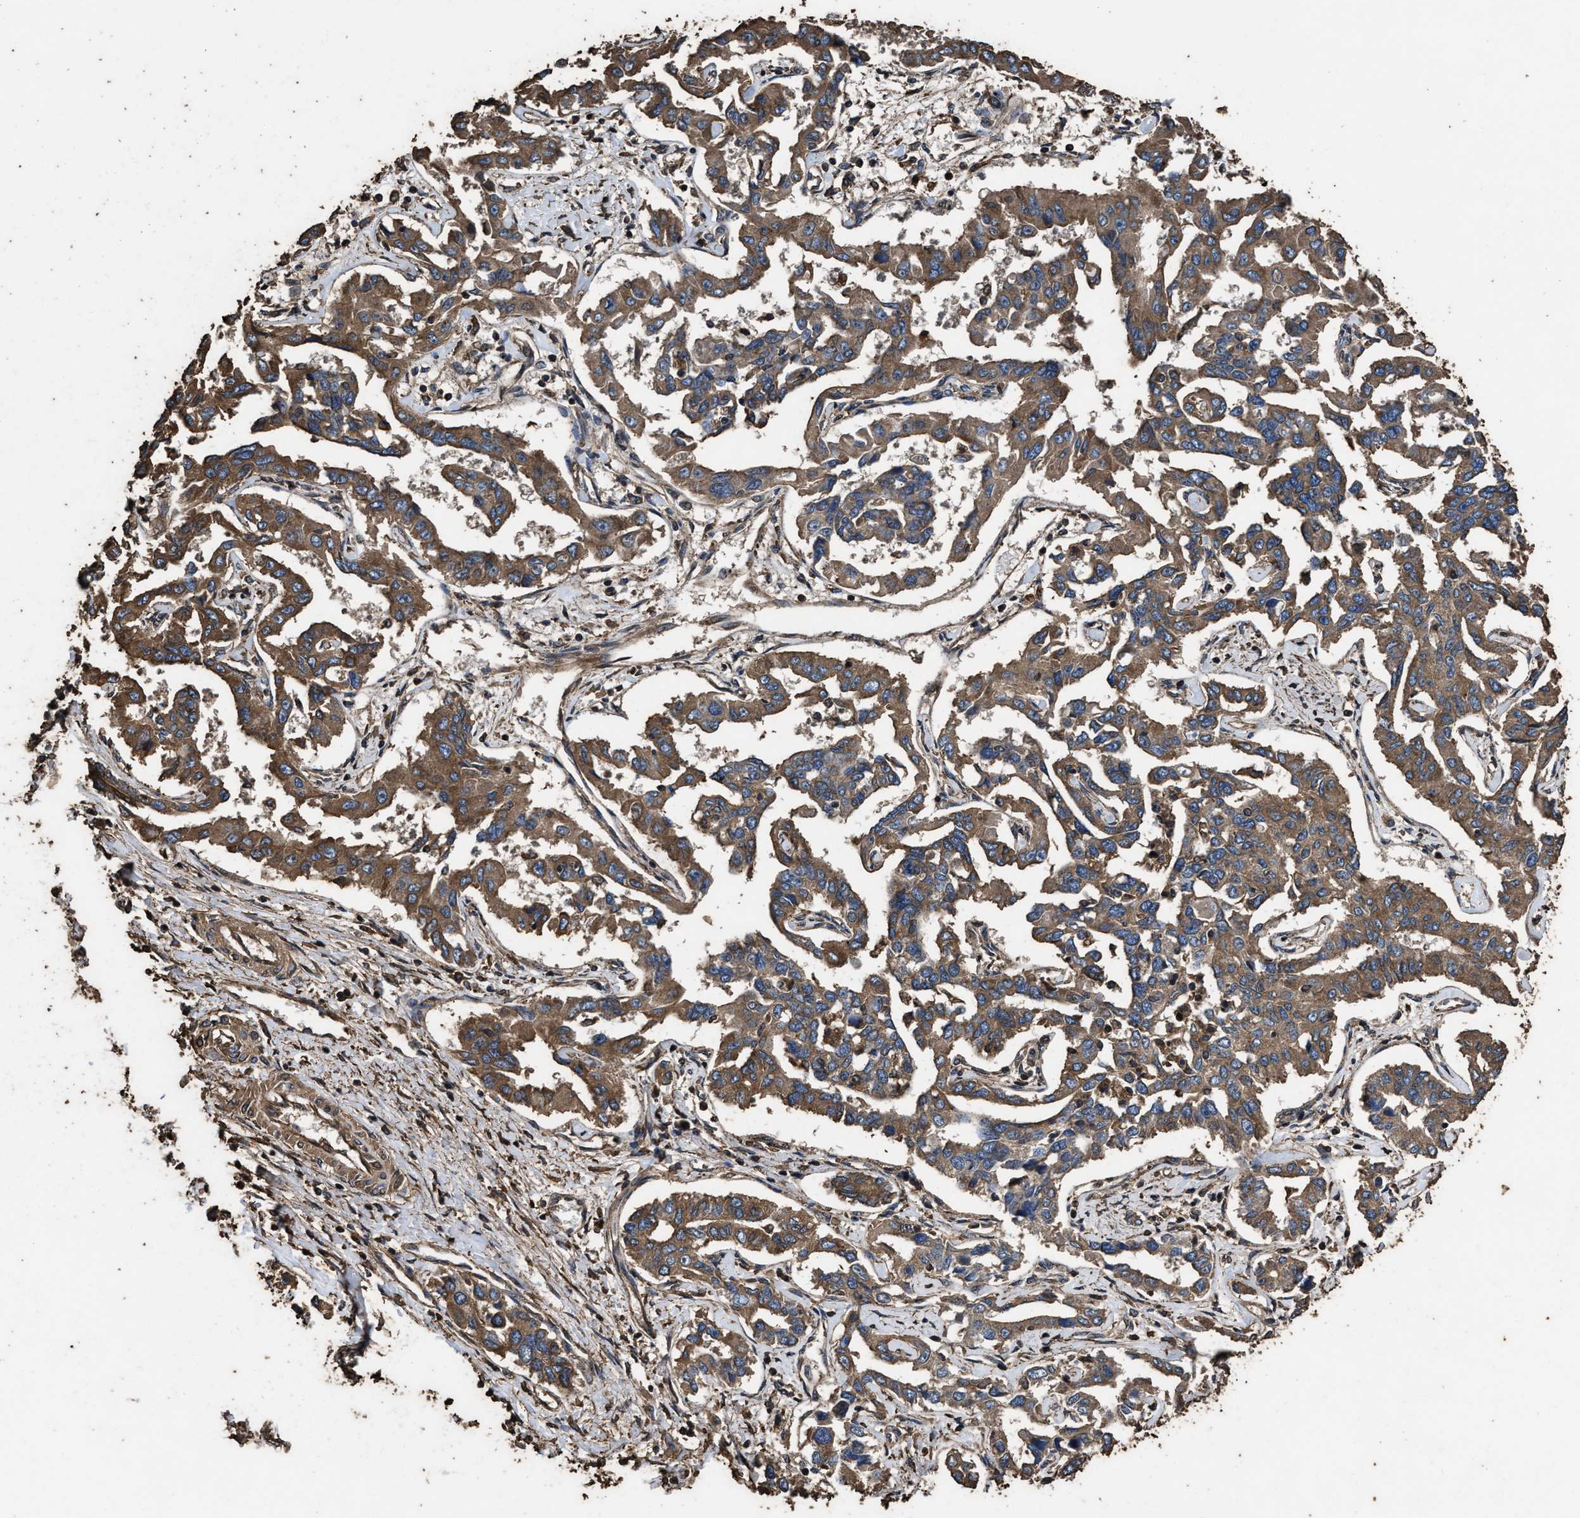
{"staining": {"intensity": "moderate", "quantity": ">75%", "location": "cytoplasmic/membranous"}, "tissue": "liver cancer", "cell_type": "Tumor cells", "image_type": "cancer", "snomed": [{"axis": "morphology", "description": "Cholangiocarcinoma"}, {"axis": "topography", "description": "Liver"}], "caption": "Liver cholangiocarcinoma tissue shows moderate cytoplasmic/membranous positivity in about >75% of tumor cells, visualized by immunohistochemistry.", "gene": "ZMYND19", "patient": {"sex": "male", "age": 59}}